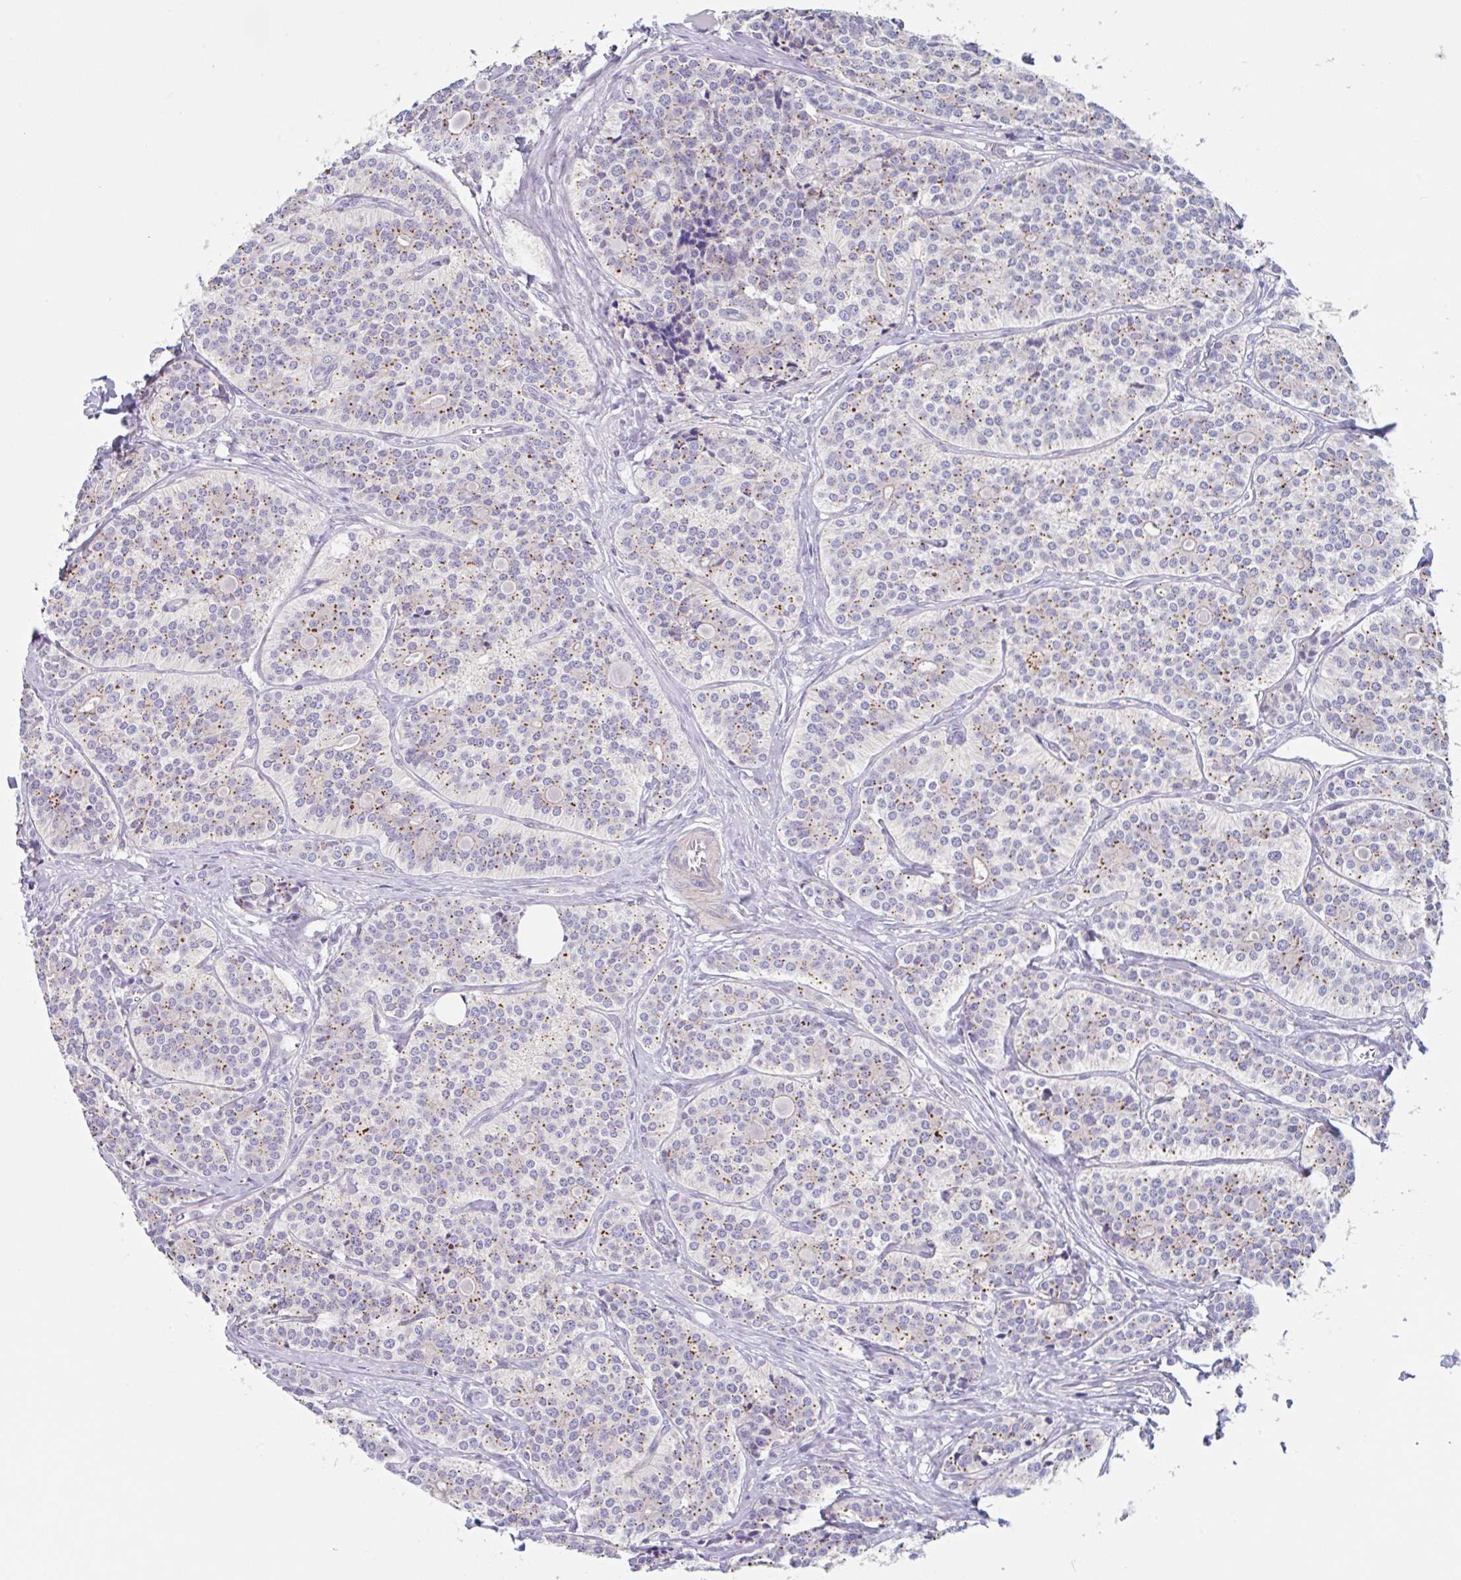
{"staining": {"intensity": "moderate", "quantity": "25%-75%", "location": "cytoplasmic/membranous"}, "tissue": "carcinoid", "cell_type": "Tumor cells", "image_type": "cancer", "snomed": [{"axis": "morphology", "description": "Carcinoid, malignant, NOS"}, {"axis": "topography", "description": "Small intestine"}], "caption": "Protein staining of carcinoid tissue displays moderate cytoplasmic/membranous positivity in approximately 25%-75% of tumor cells.", "gene": "LENG9", "patient": {"sex": "male", "age": 63}}